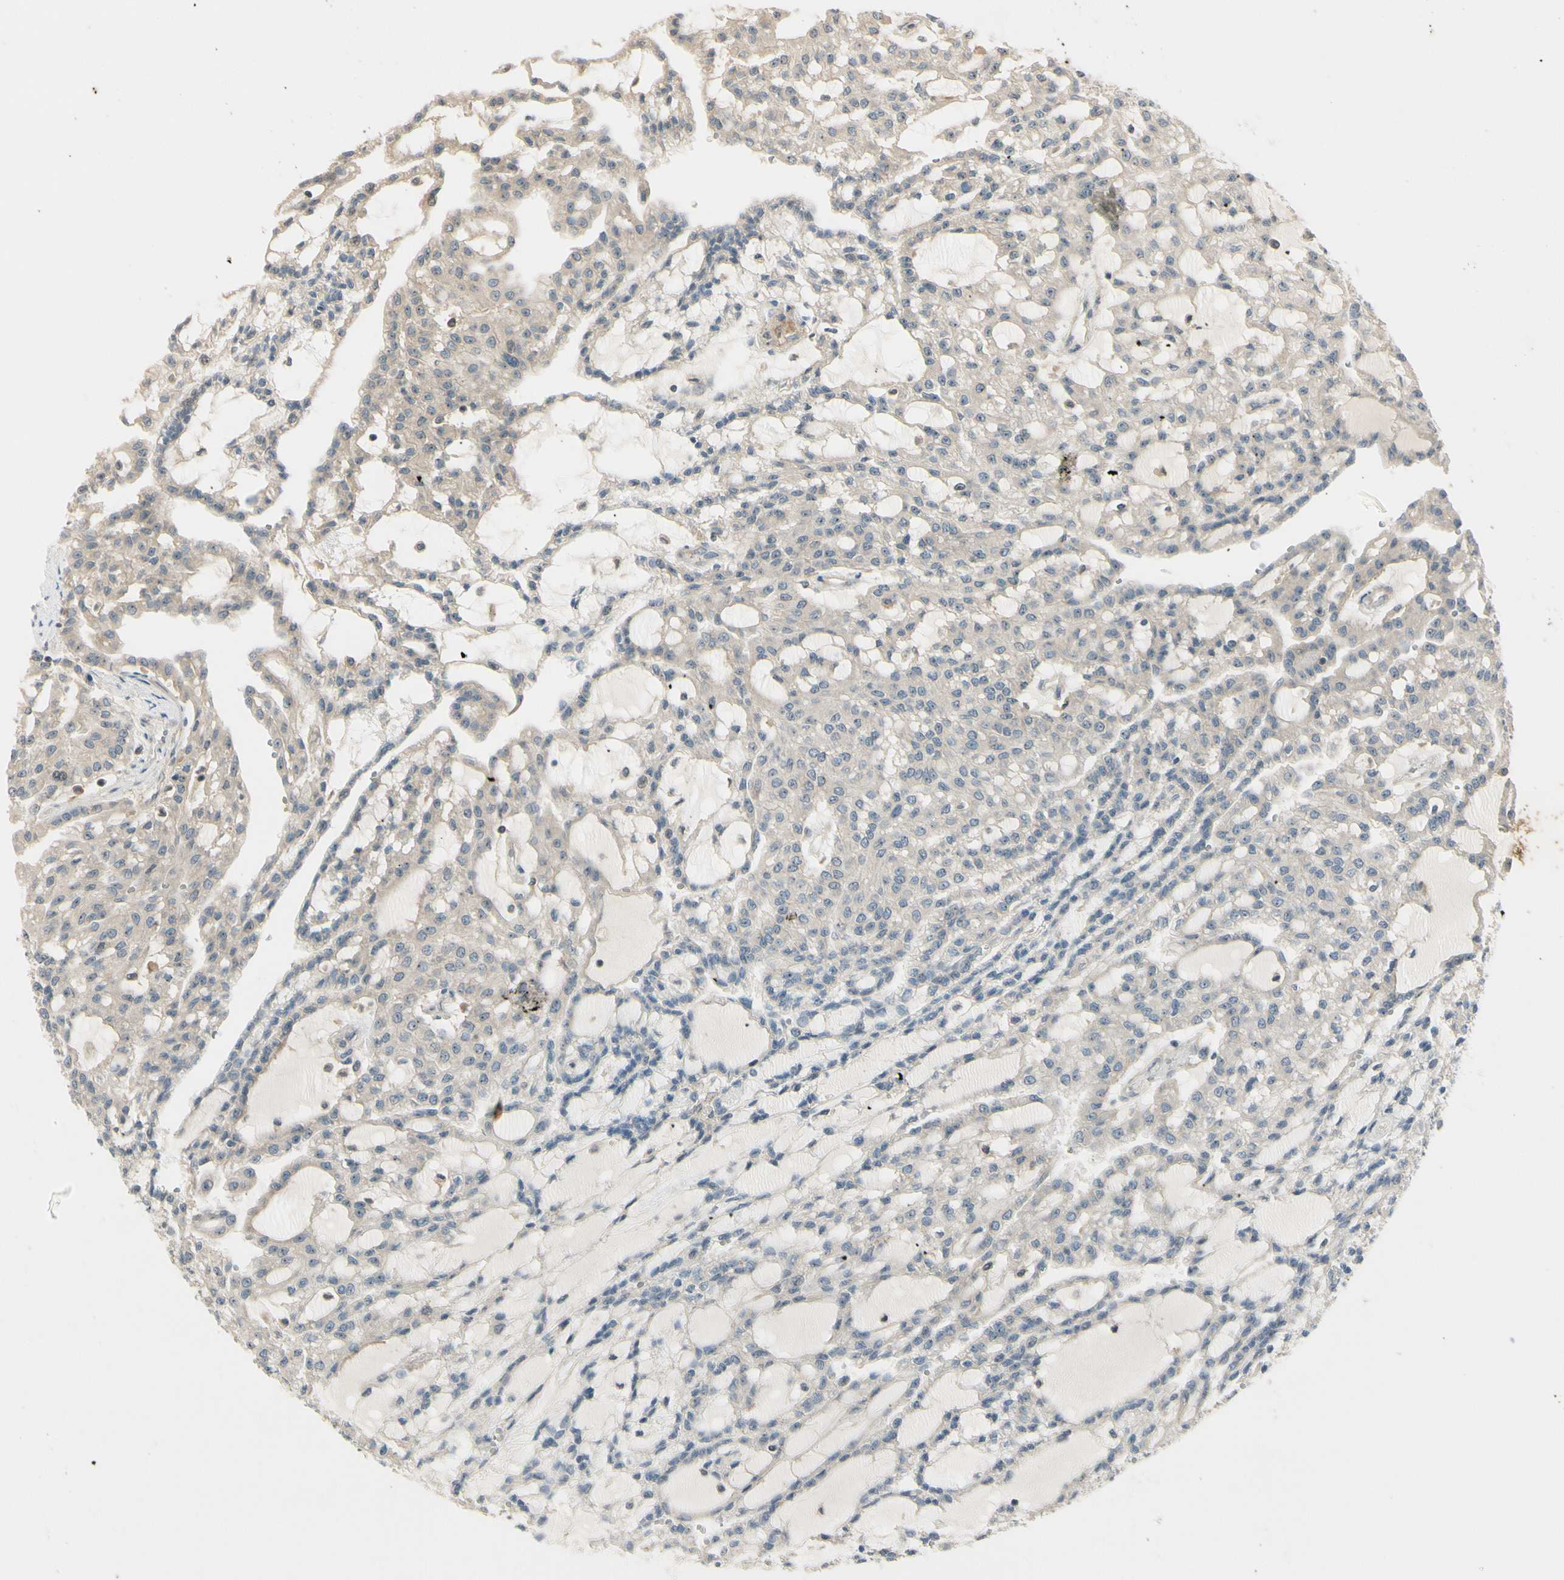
{"staining": {"intensity": "weak", "quantity": ">75%", "location": "cytoplasmic/membranous"}, "tissue": "renal cancer", "cell_type": "Tumor cells", "image_type": "cancer", "snomed": [{"axis": "morphology", "description": "Adenocarcinoma, NOS"}, {"axis": "topography", "description": "Kidney"}], "caption": "Immunohistochemical staining of renal cancer shows low levels of weak cytoplasmic/membranous staining in about >75% of tumor cells. Nuclei are stained in blue.", "gene": "NFYA", "patient": {"sex": "male", "age": 63}}